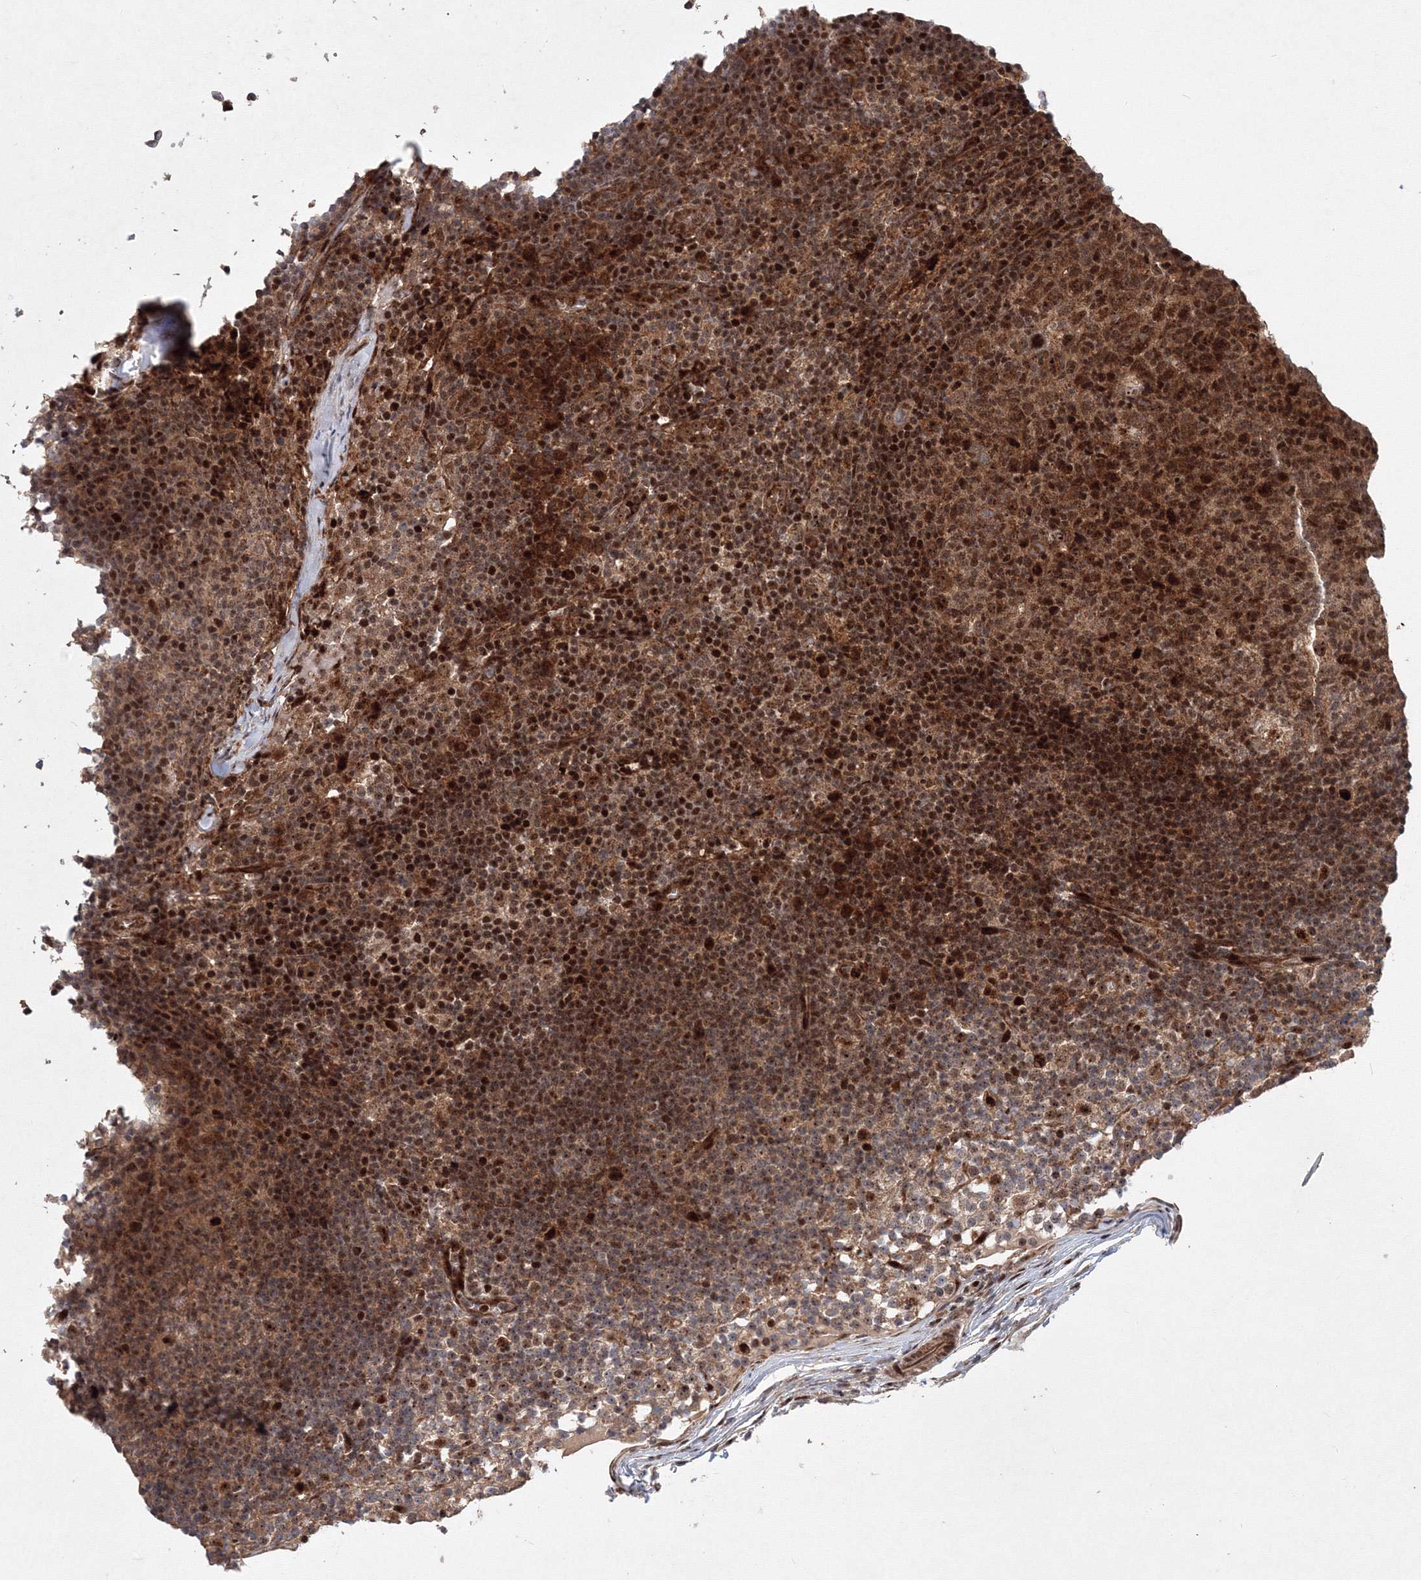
{"staining": {"intensity": "strong", "quantity": ">75%", "location": "cytoplasmic/membranous,nuclear"}, "tissue": "lymph node", "cell_type": "Germinal center cells", "image_type": "normal", "snomed": [{"axis": "morphology", "description": "Normal tissue, NOS"}, {"axis": "morphology", "description": "Inflammation, NOS"}, {"axis": "topography", "description": "Lymph node"}], "caption": "Germinal center cells show high levels of strong cytoplasmic/membranous,nuclear positivity in approximately >75% of cells in benign lymph node.", "gene": "ANKAR", "patient": {"sex": "male", "age": 55}}